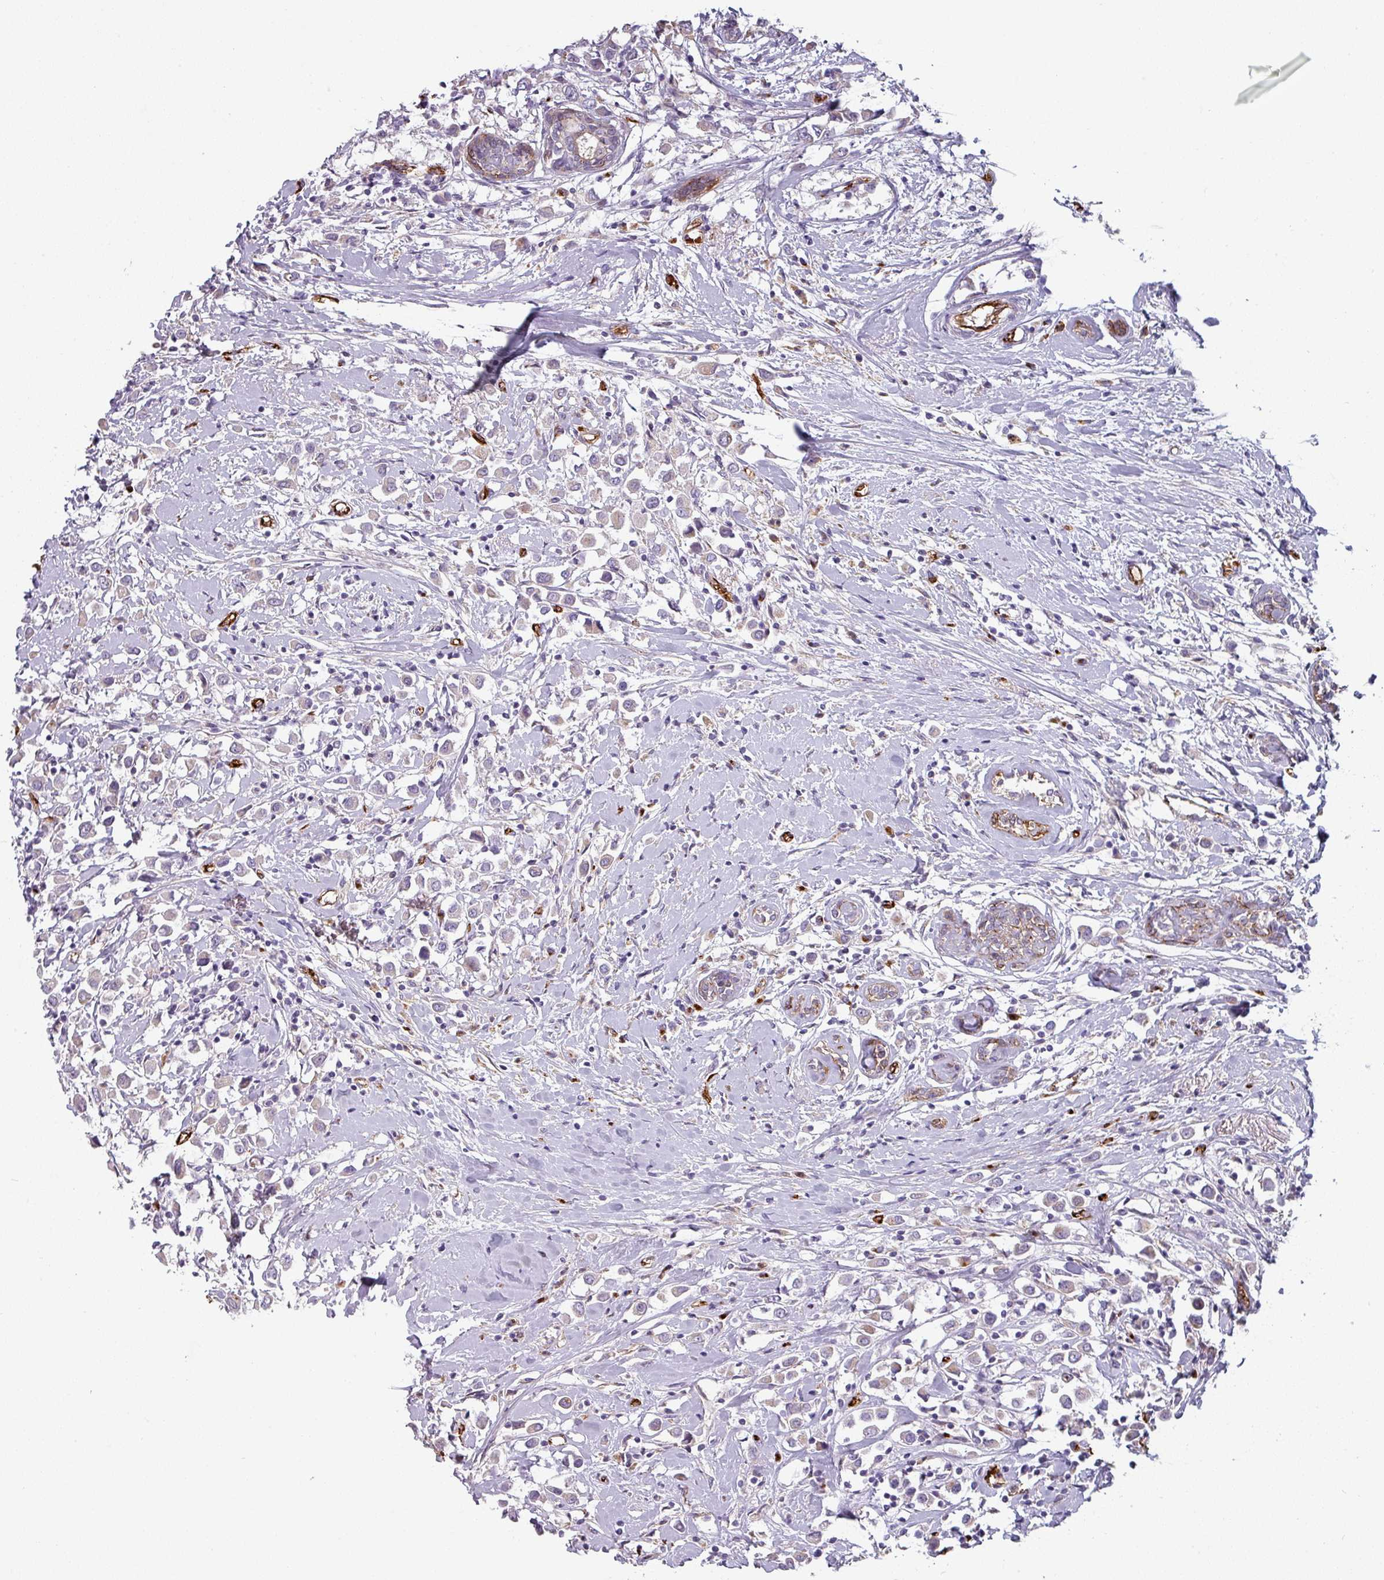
{"staining": {"intensity": "weak", "quantity": "<25%", "location": "cytoplasmic/membranous"}, "tissue": "breast cancer", "cell_type": "Tumor cells", "image_type": "cancer", "snomed": [{"axis": "morphology", "description": "Duct carcinoma"}, {"axis": "topography", "description": "Breast"}], "caption": "IHC histopathology image of neoplastic tissue: human breast cancer stained with DAB (3,3'-diaminobenzidine) demonstrates no significant protein expression in tumor cells.", "gene": "PRODH2", "patient": {"sex": "female", "age": 87}}